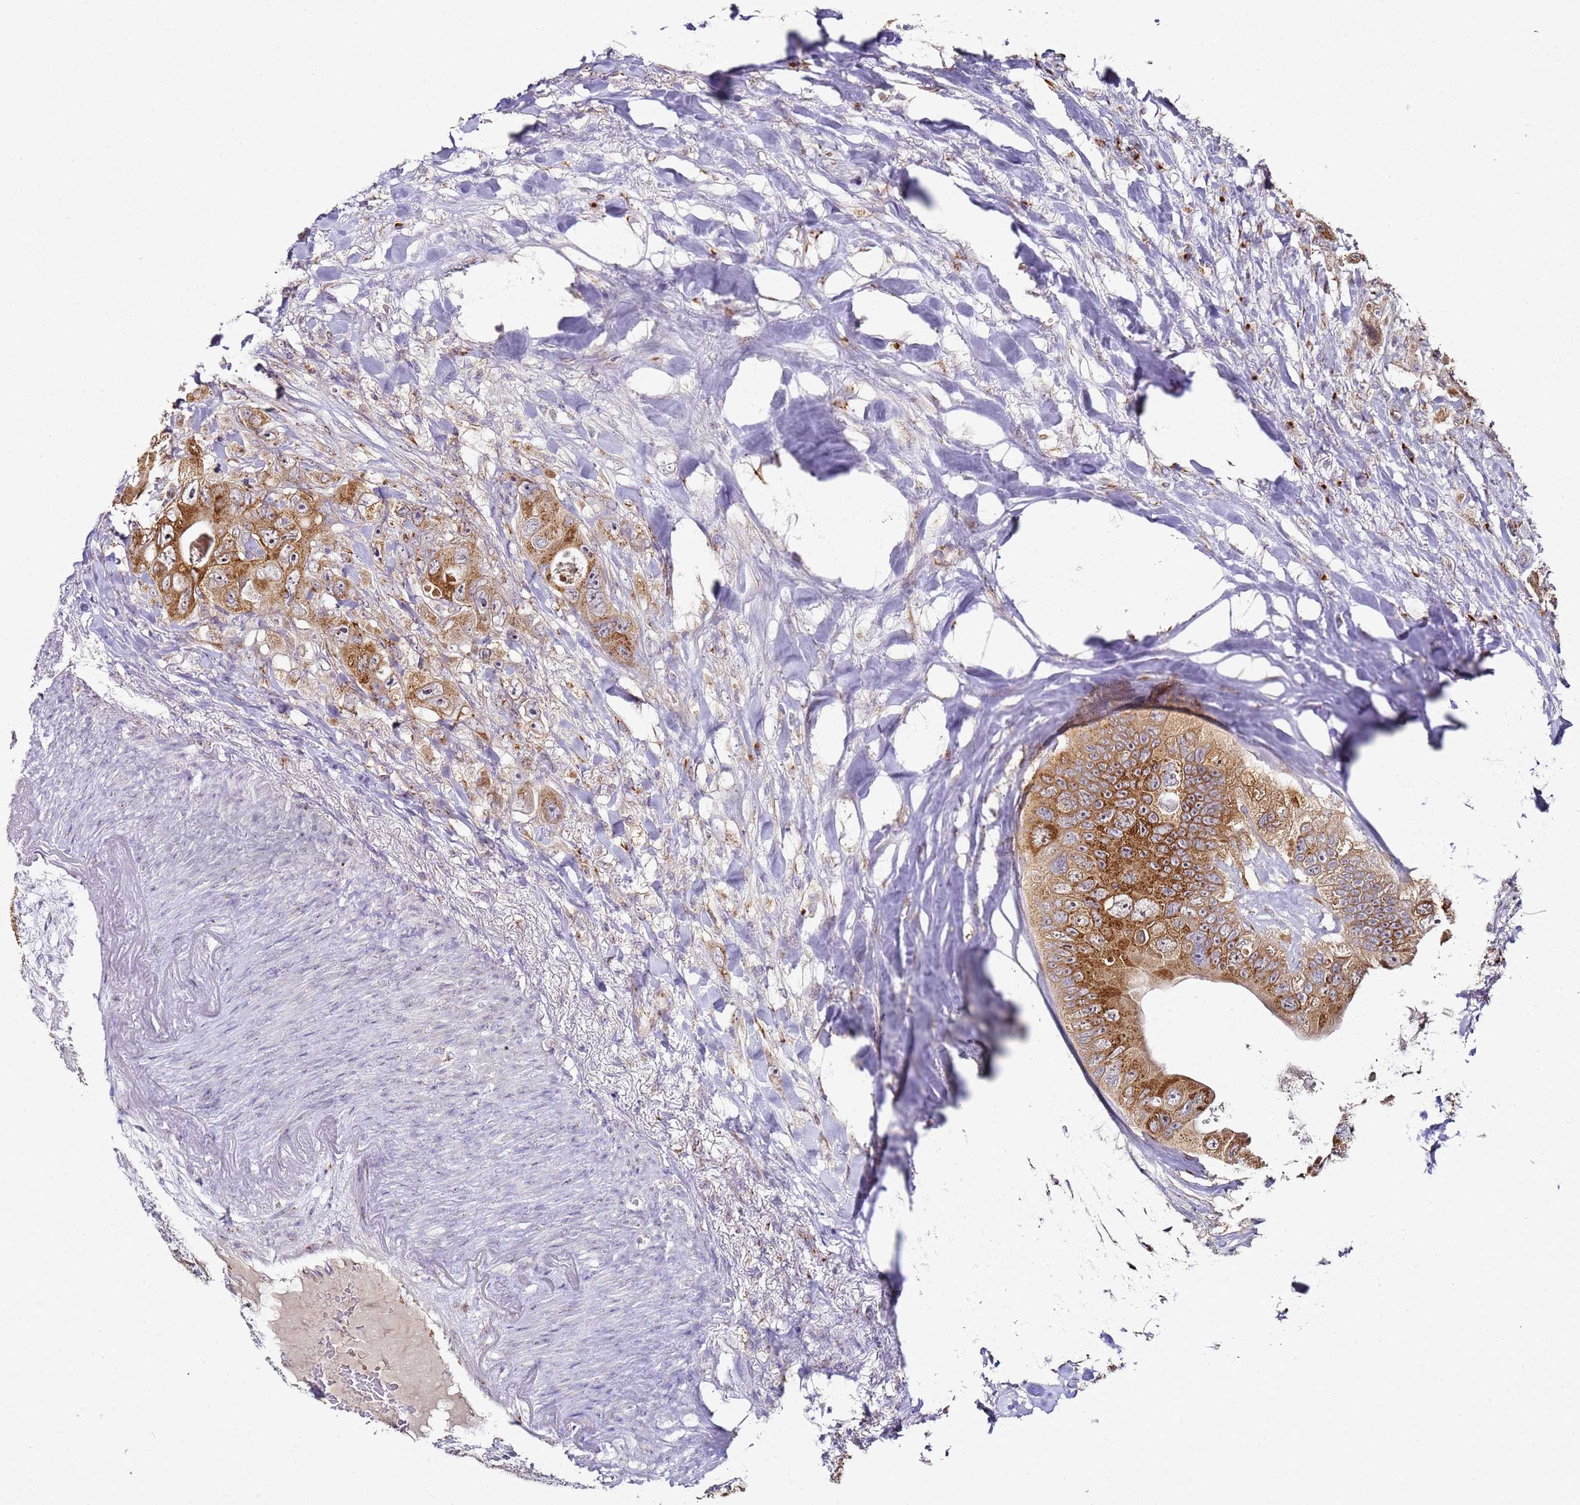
{"staining": {"intensity": "moderate", "quantity": ">75%", "location": "cytoplasmic/membranous"}, "tissue": "colorectal cancer", "cell_type": "Tumor cells", "image_type": "cancer", "snomed": [{"axis": "morphology", "description": "Adenocarcinoma, NOS"}, {"axis": "topography", "description": "Colon"}], "caption": "Tumor cells exhibit medium levels of moderate cytoplasmic/membranous staining in approximately >75% of cells in human colorectal cancer (adenocarcinoma). (brown staining indicates protein expression, while blue staining denotes nuclei).", "gene": "MRPL49", "patient": {"sex": "female", "age": 46}}